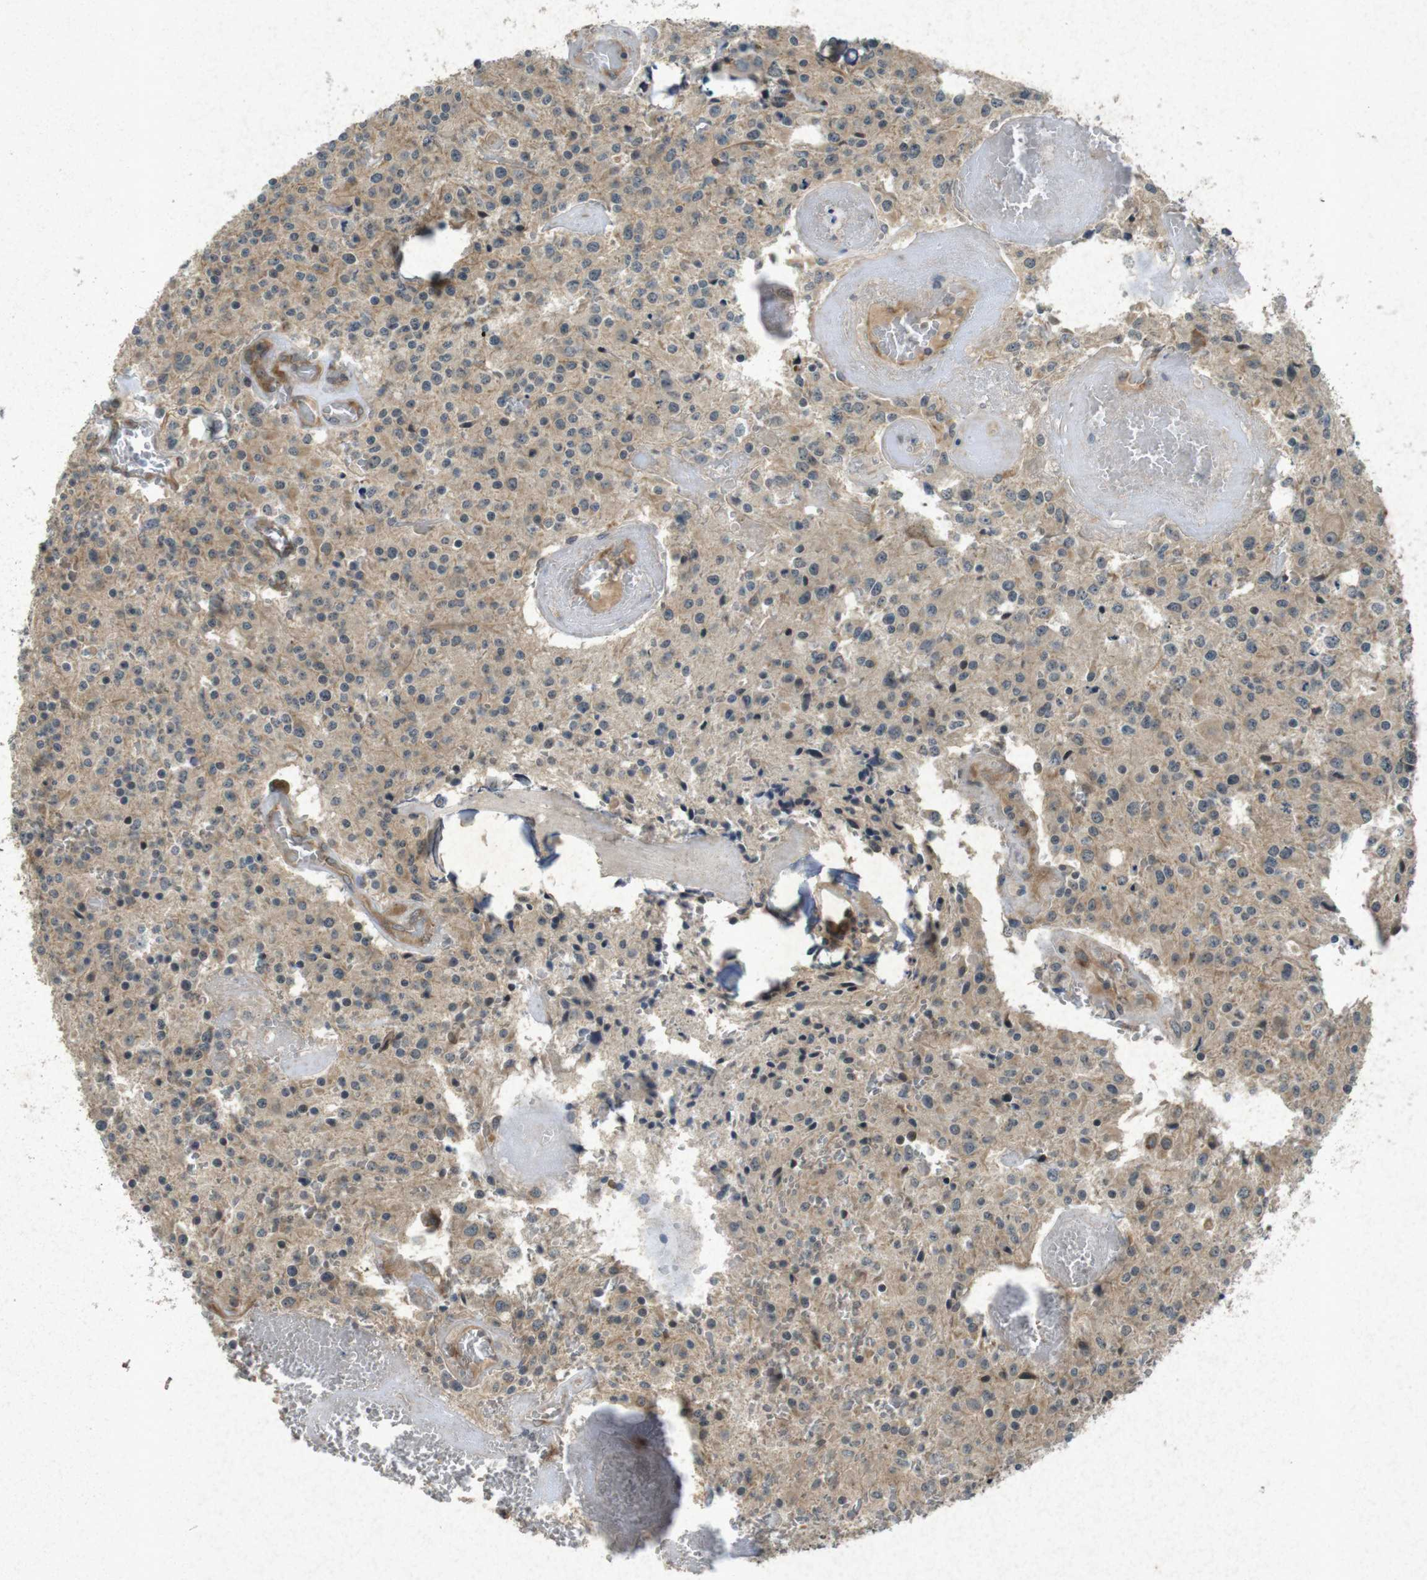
{"staining": {"intensity": "weak", "quantity": ">75%", "location": "cytoplasmic/membranous"}, "tissue": "glioma", "cell_type": "Tumor cells", "image_type": "cancer", "snomed": [{"axis": "morphology", "description": "Glioma, malignant, Low grade"}, {"axis": "topography", "description": "Brain"}], "caption": "This micrograph exhibits immunohistochemistry (IHC) staining of glioma, with low weak cytoplasmic/membranous positivity in approximately >75% of tumor cells.", "gene": "FLCN", "patient": {"sex": "male", "age": 58}}